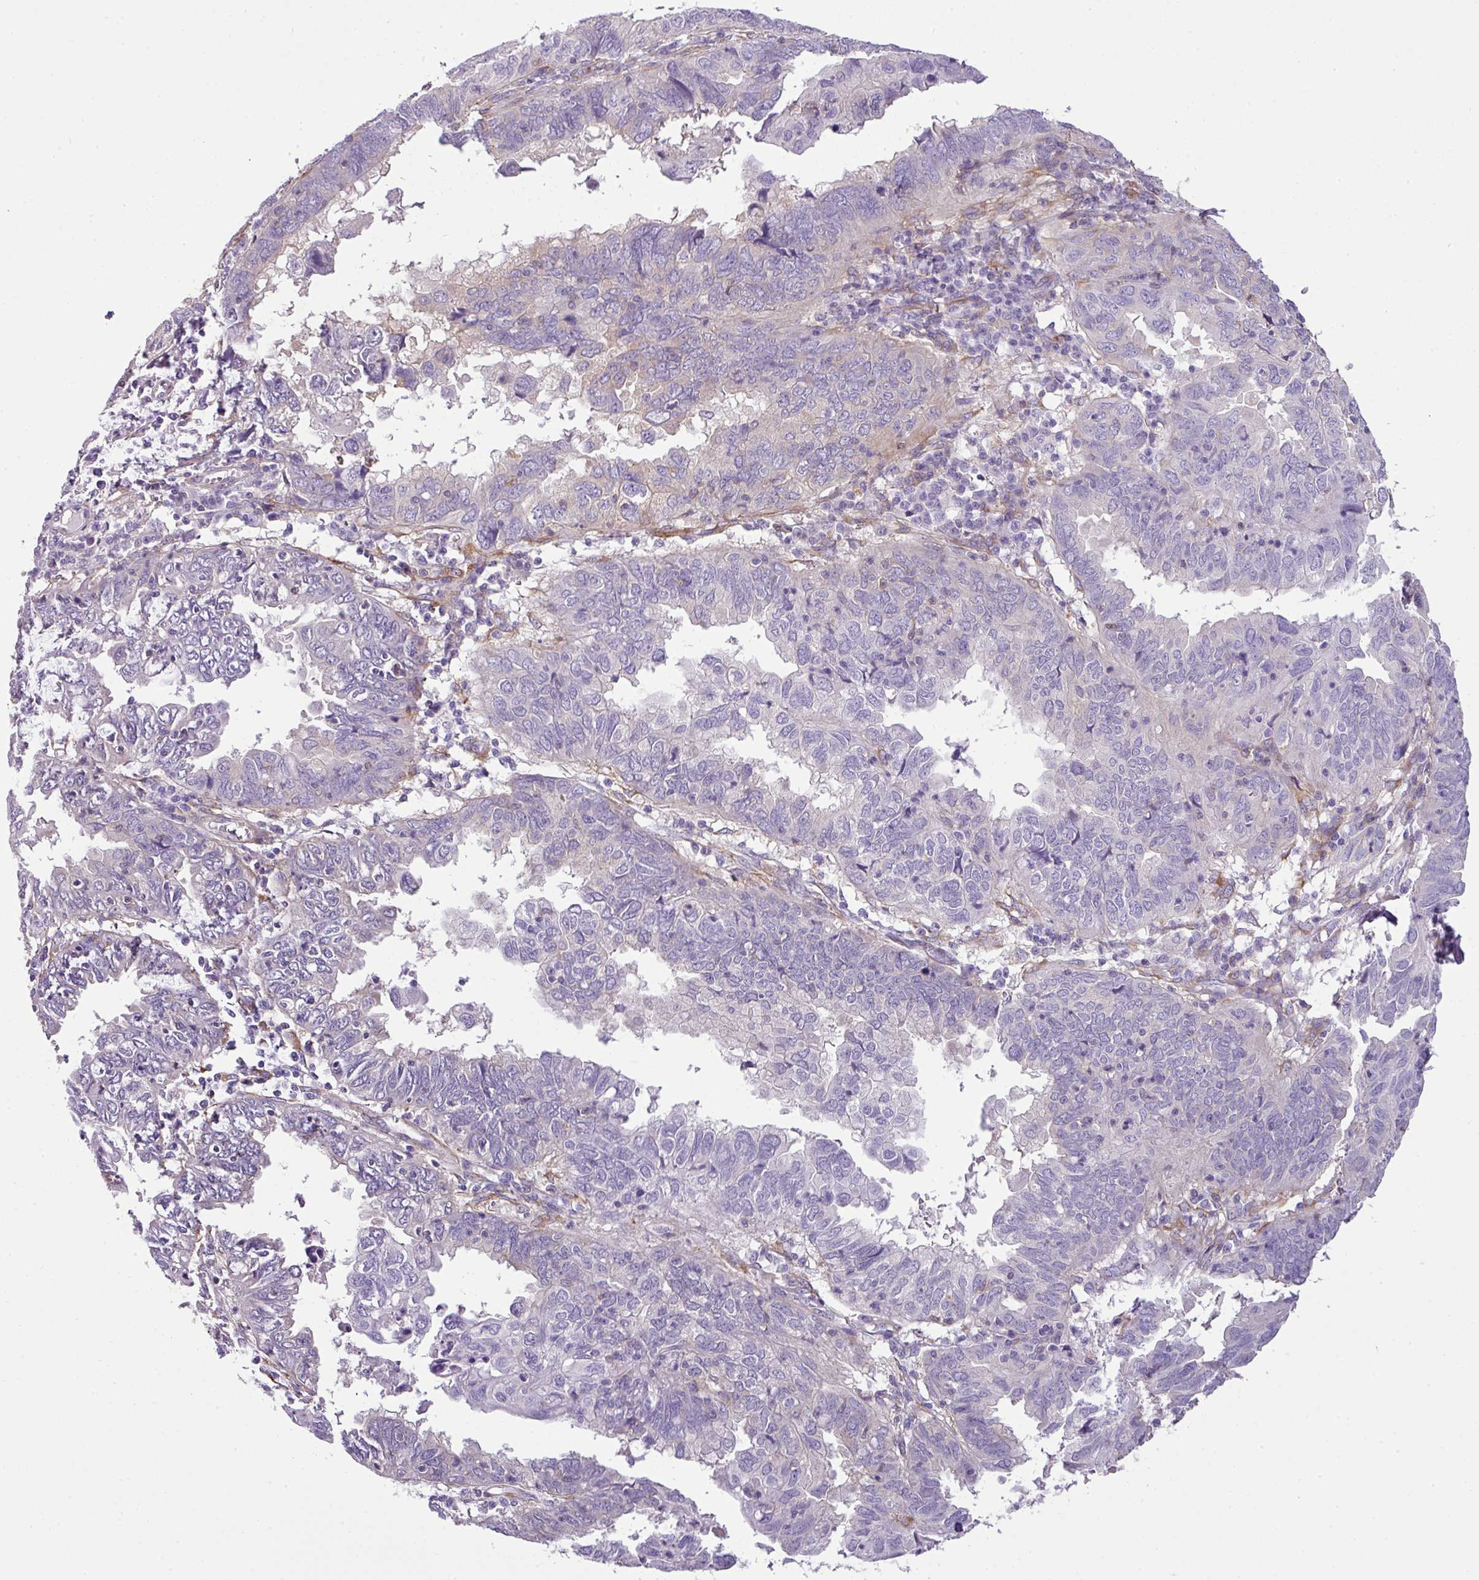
{"staining": {"intensity": "negative", "quantity": "none", "location": "none"}, "tissue": "endometrial cancer", "cell_type": "Tumor cells", "image_type": "cancer", "snomed": [{"axis": "morphology", "description": "Adenocarcinoma, NOS"}, {"axis": "topography", "description": "Uterus"}], "caption": "Immunohistochemistry (IHC) photomicrograph of adenocarcinoma (endometrial) stained for a protein (brown), which exhibits no expression in tumor cells.", "gene": "PARD6G", "patient": {"sex": "female", "age": 77}}